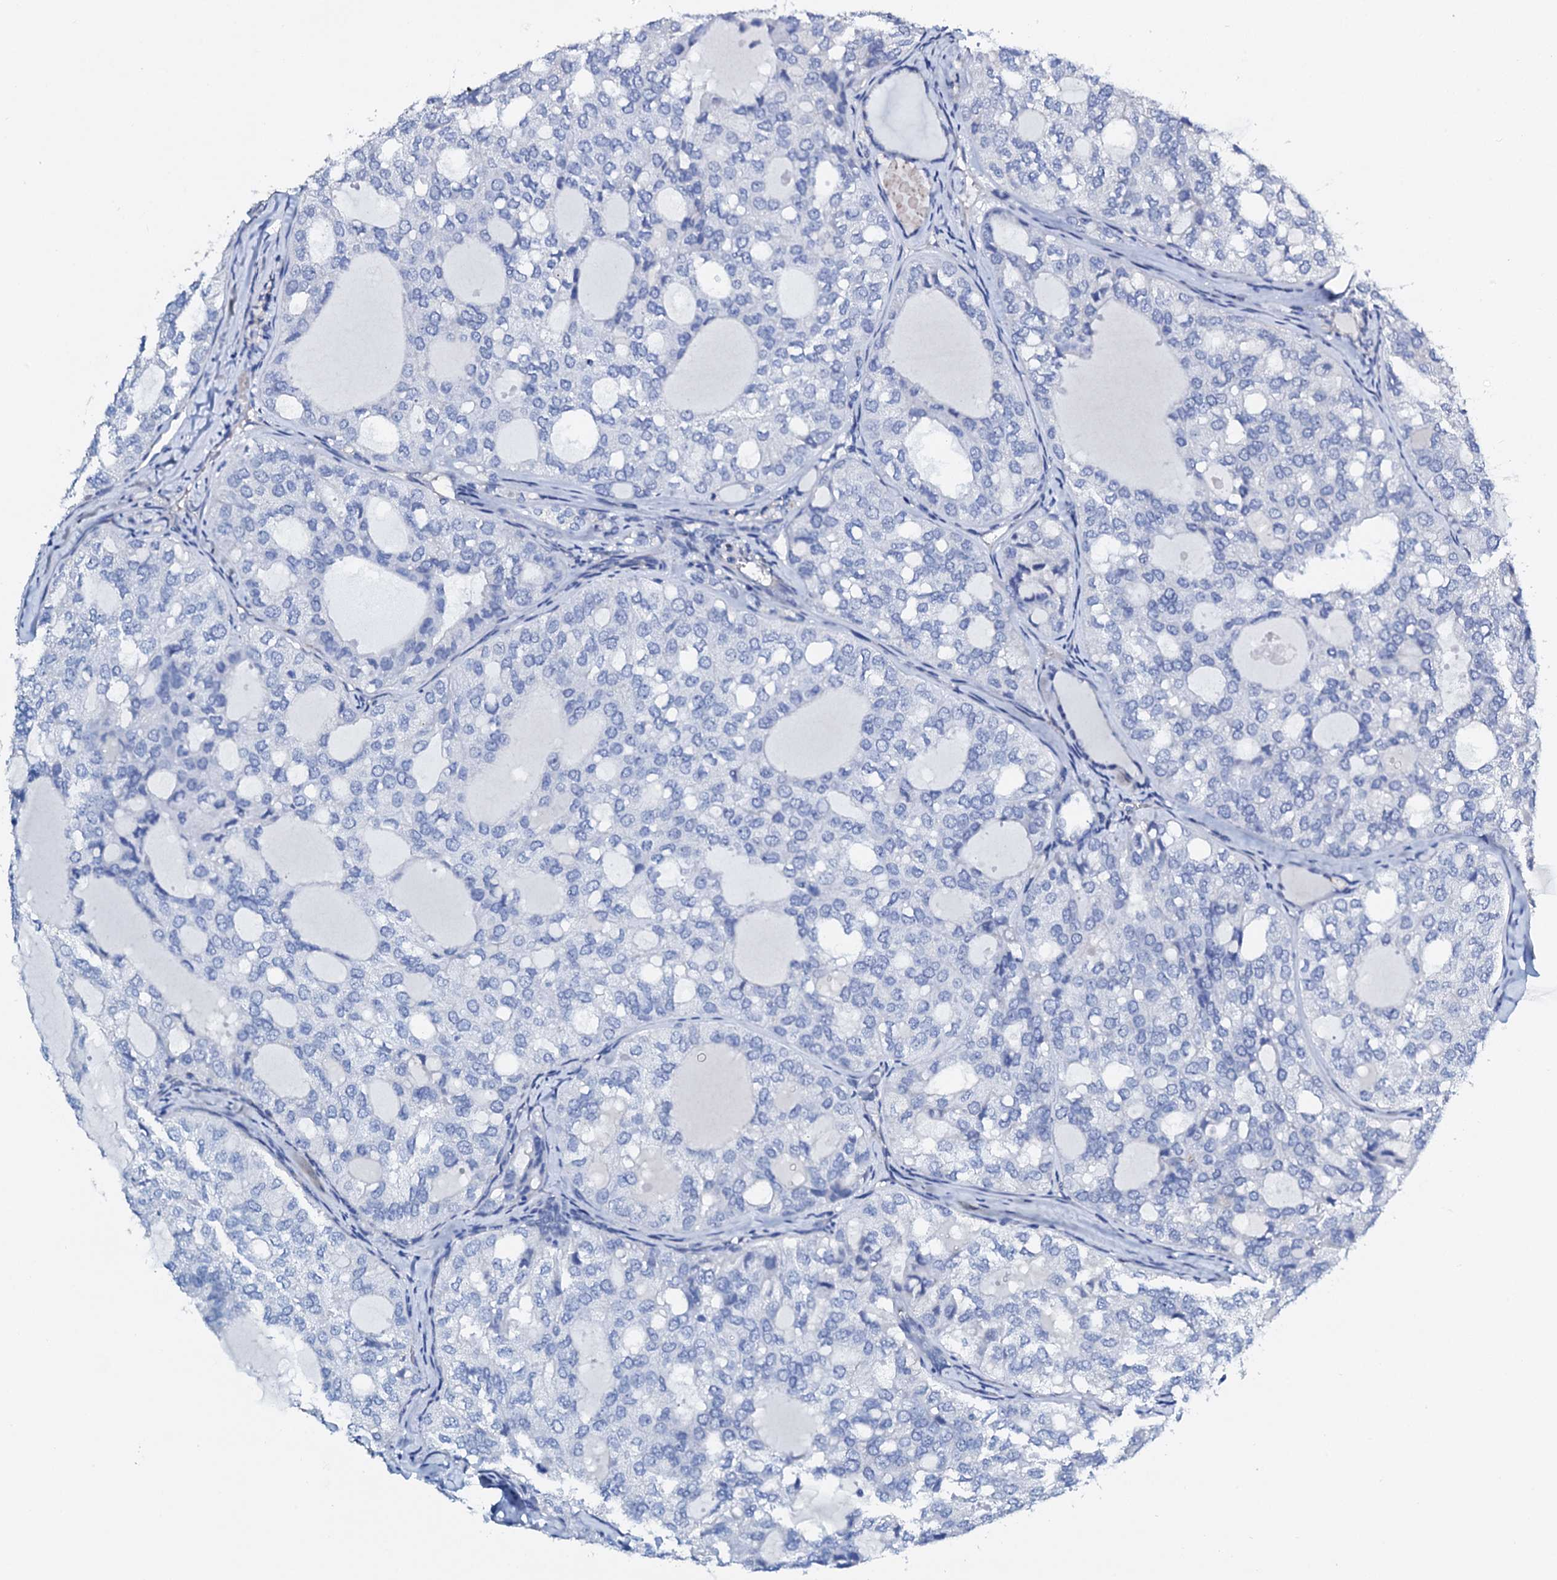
{"staining": {"intensity": "negative", "quantity": "none", "location": "none"}, "tissue": "thyroid cancer", "cell_type": "Tumor cells", "image_type": "cancer", "snomed": [{"axis": "morphology", "description": "Follicular adenoma carcinoma, NOS"}, {"axis": "topography", "description": "Thyroid gland"}], "caption": "A micrograph of human thyroid cancer (follicular adenoma carcinoma) is negative for staining in tumor cells.", "gene": "AMER2", "patient": {"sex": "male", "age": 75}}